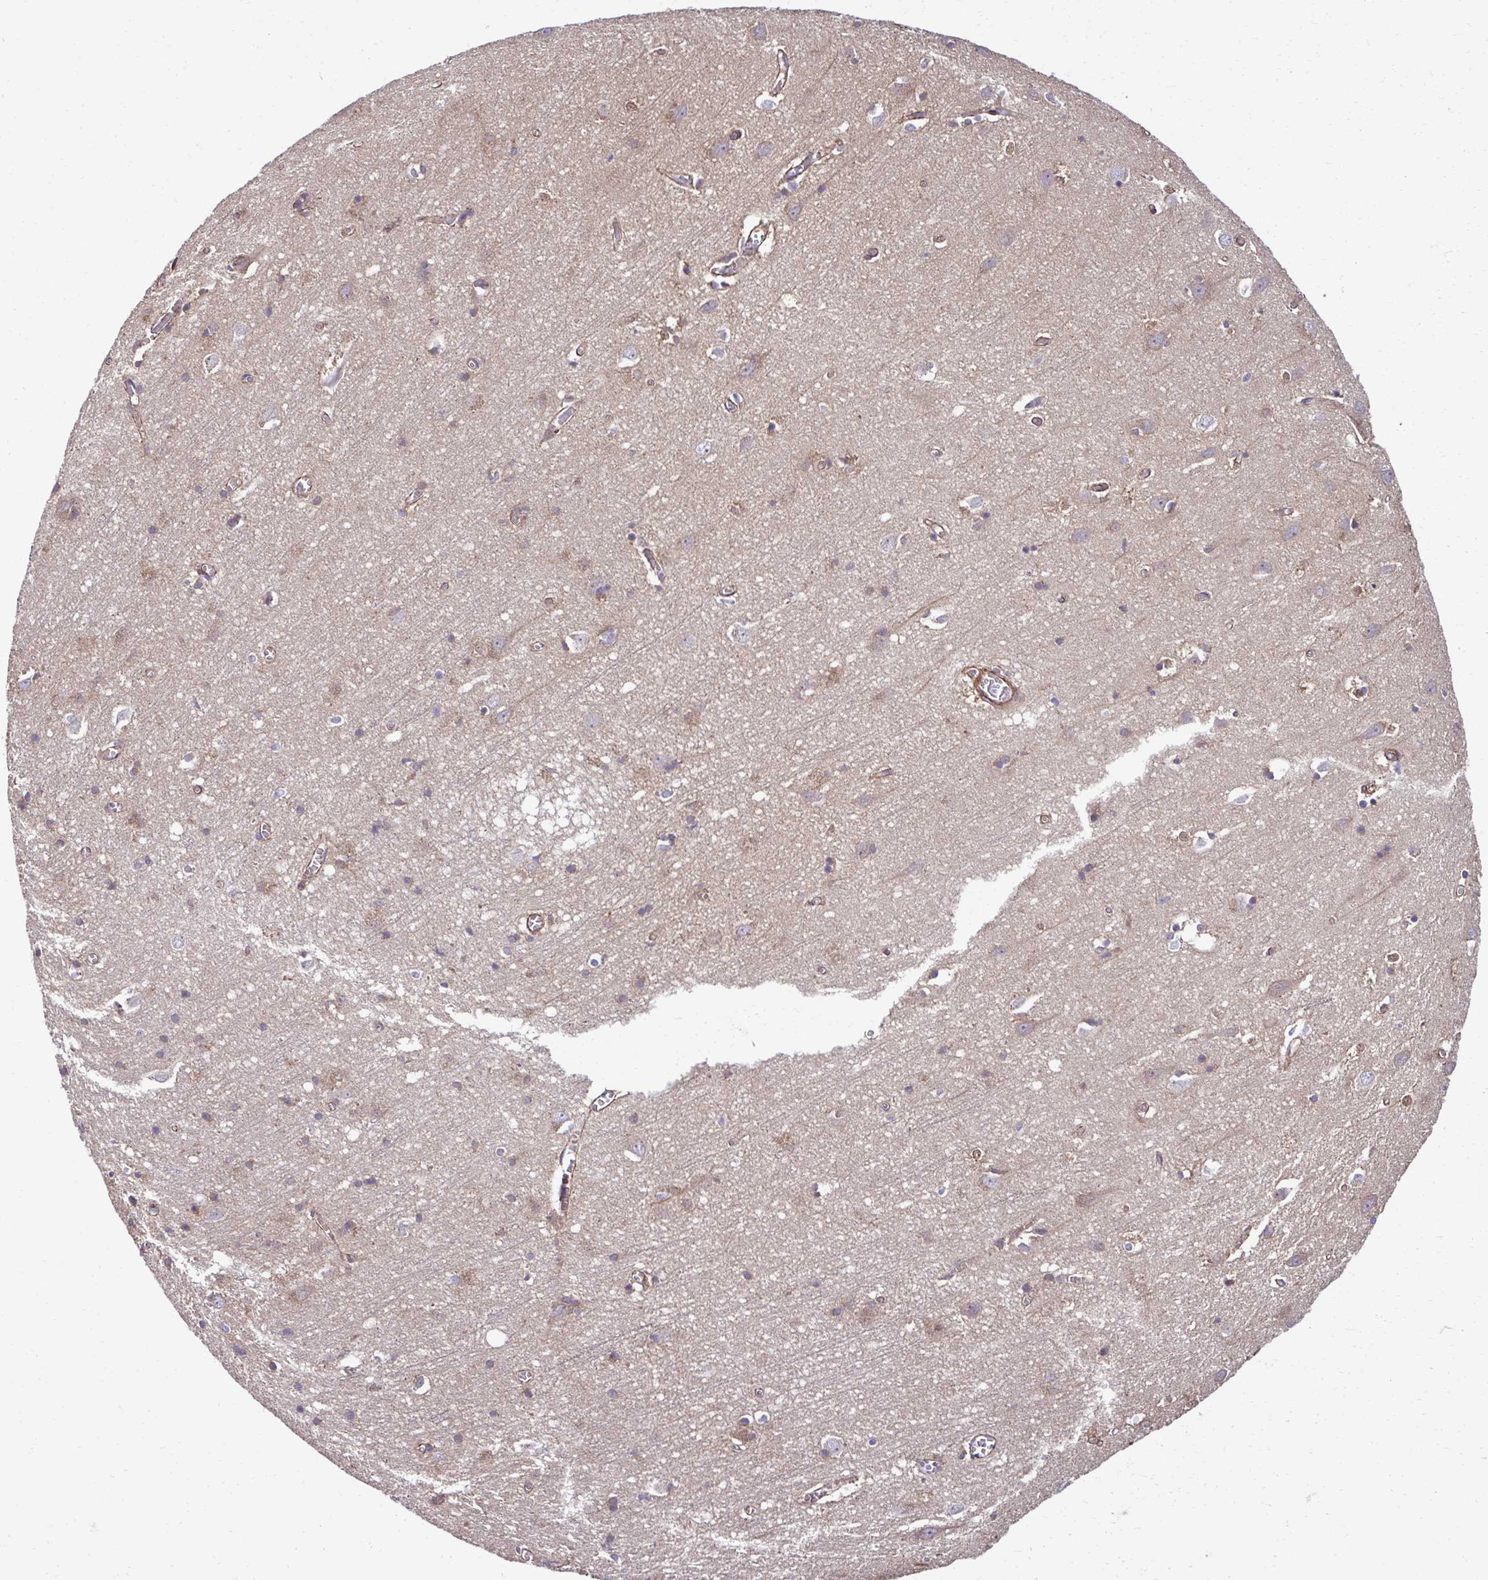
{"staining": {"intensity": "moderate", "quantity": ">75%", "location": "cytoplasmic/membranous"}, "tissue": "cerebral cortex", "cell_type": "Endothelial cells", "image_type": "normal", "snomed": [{"axis": "morphology", "description": "Normal tissue, NOS"}, {"axis": "topography", "description": "Cerebral cortex"}], "caption": "A medium amount of moderate cytoplasmic/membranous positivity is appreciated in approximately >75% of endothelial cells in unremarkable cerebral cortex.", "gene": "TRIM52", "patient": {"sex": "male", "age": 70}}